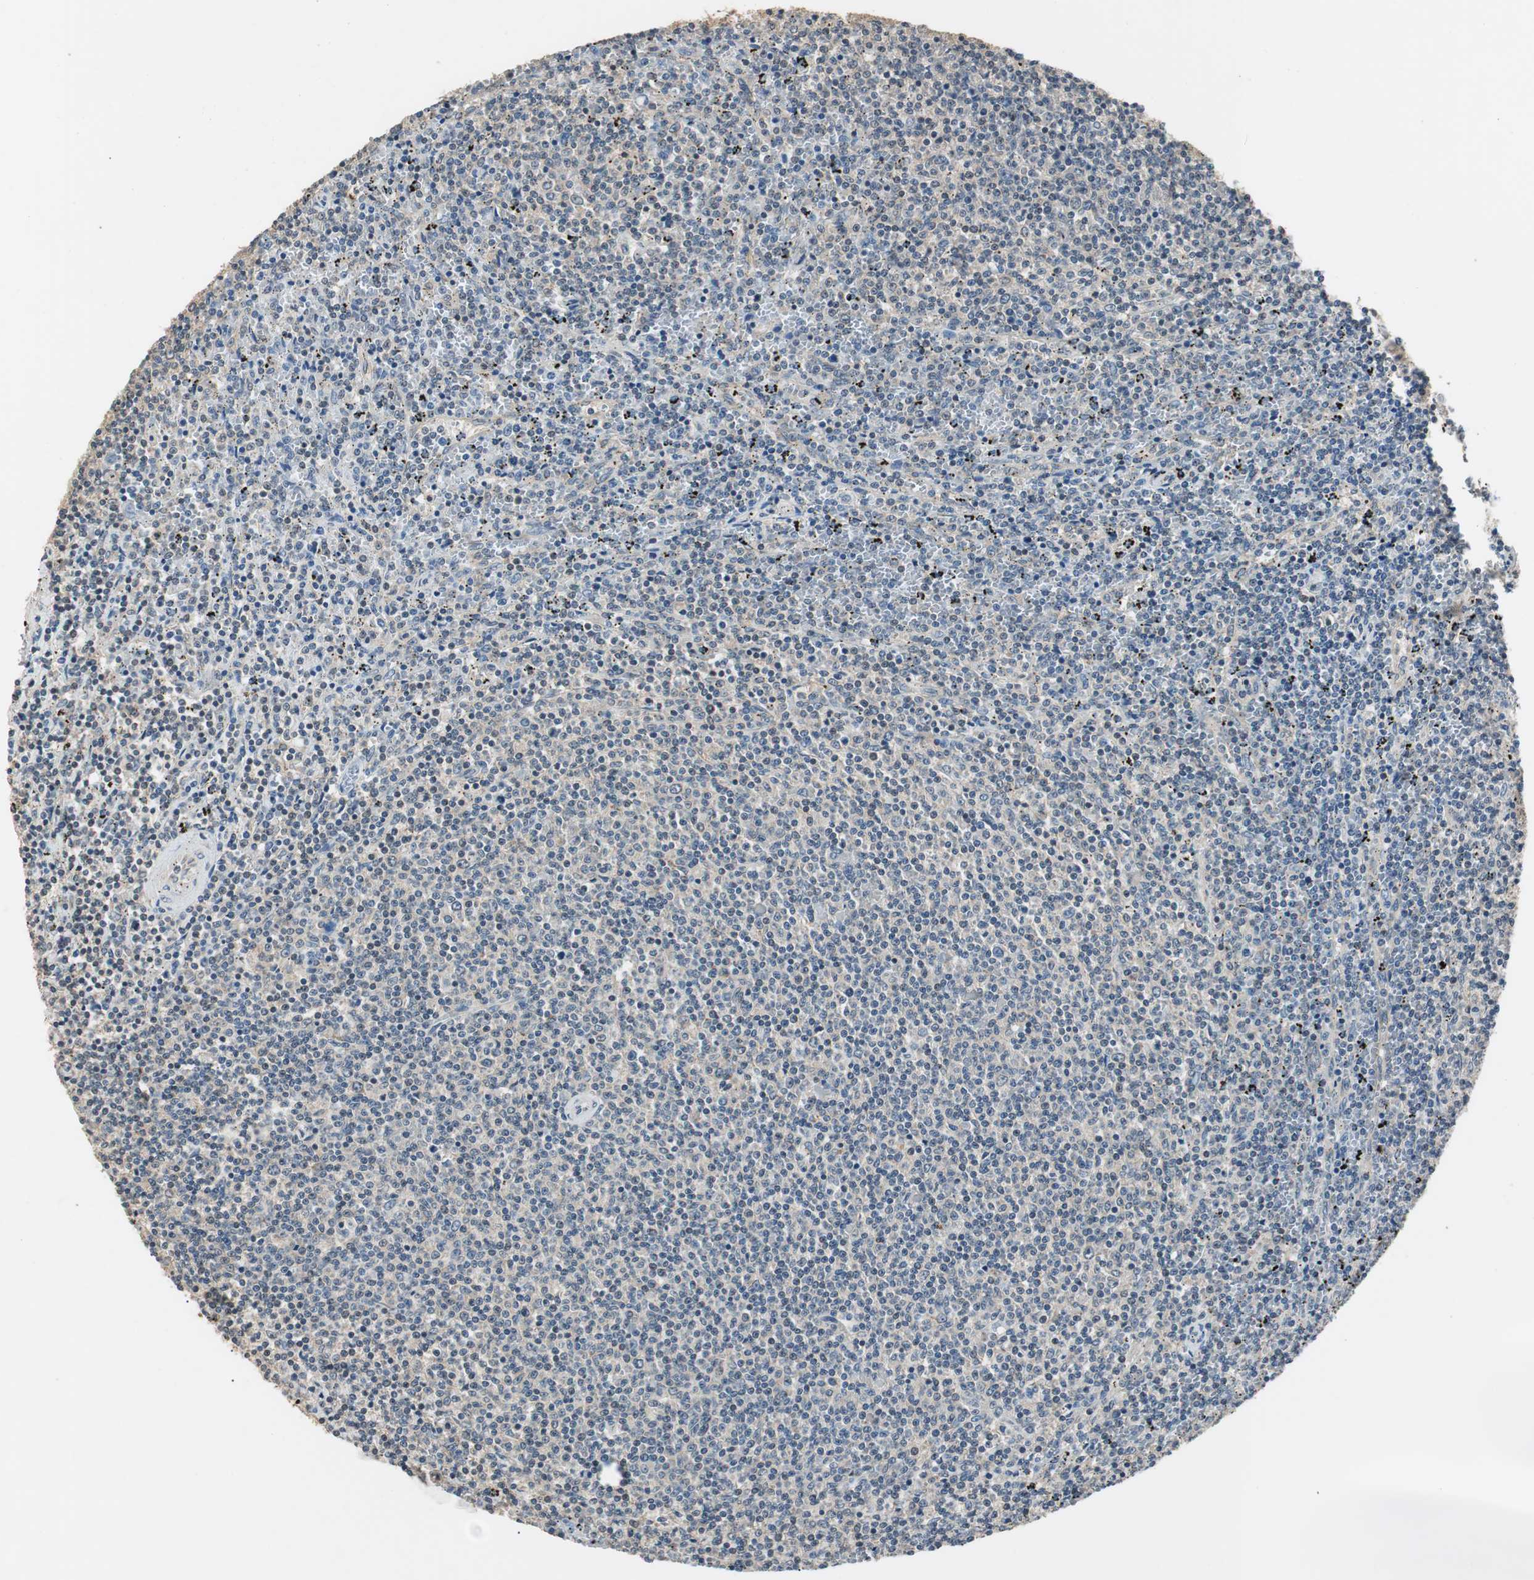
{"staining": {"intensity": "negative", "quantity": "none", "location": "none"}, "tissue": "lymphoma", "cell_type": "Tumor cells", "image_type": "cancer", "snomed": [{"axis": "morphology", "description": "Malignant lymphoma, non-Hodgkin's type, Low grade"}, {"axis": "topography", "description": "Spleen"}], "caption": "Tumor cells show no significant expression in lymphoma. (Stains: DAB IHC with hematoxylin counter stain, Microscopy: brightfield microscopy at high magnification).", "gene": "PTPRN2", "patient": {"sex": "female", "age": 50}}